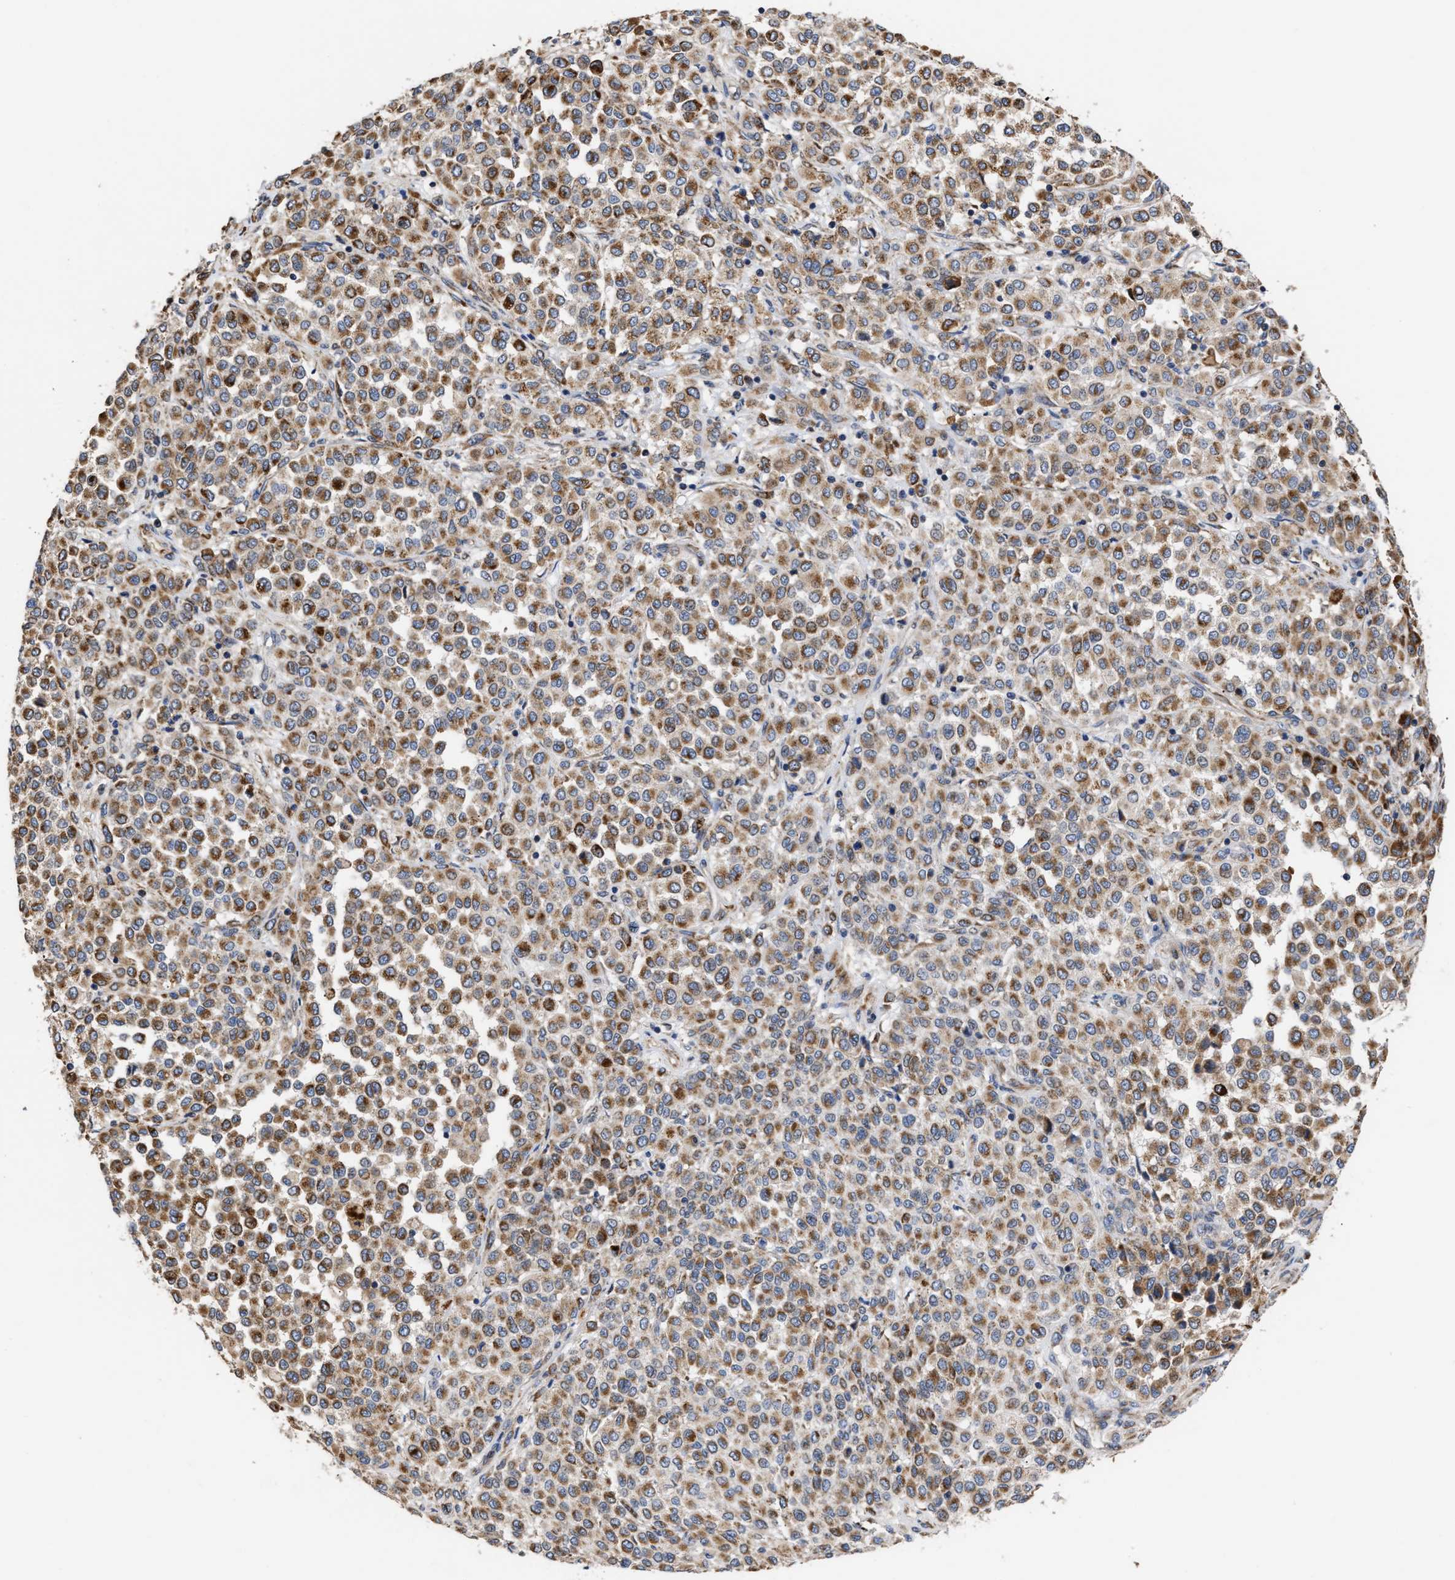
{"staining": {"intensity": "moderate", "quantity": ">75%", "location": "cytoplasmic/membranous"}, "tissue": "melanoma", "cell_type": "Tumor cells", "image_type": "cancer", "snomed": [{"axis": "morphology", "description": "Malignant melanoma, Metastatic site"}, {"axis": "topography", "description": "Pancreas"}], "caption": "Immunohistochemical staining of melanoma reveals moderate cytoplasmic/membranous protein expression in approximately >75% of tumor cells.", "gene": "MALSU1", "patient": {"sex": "female", "age": 30}}